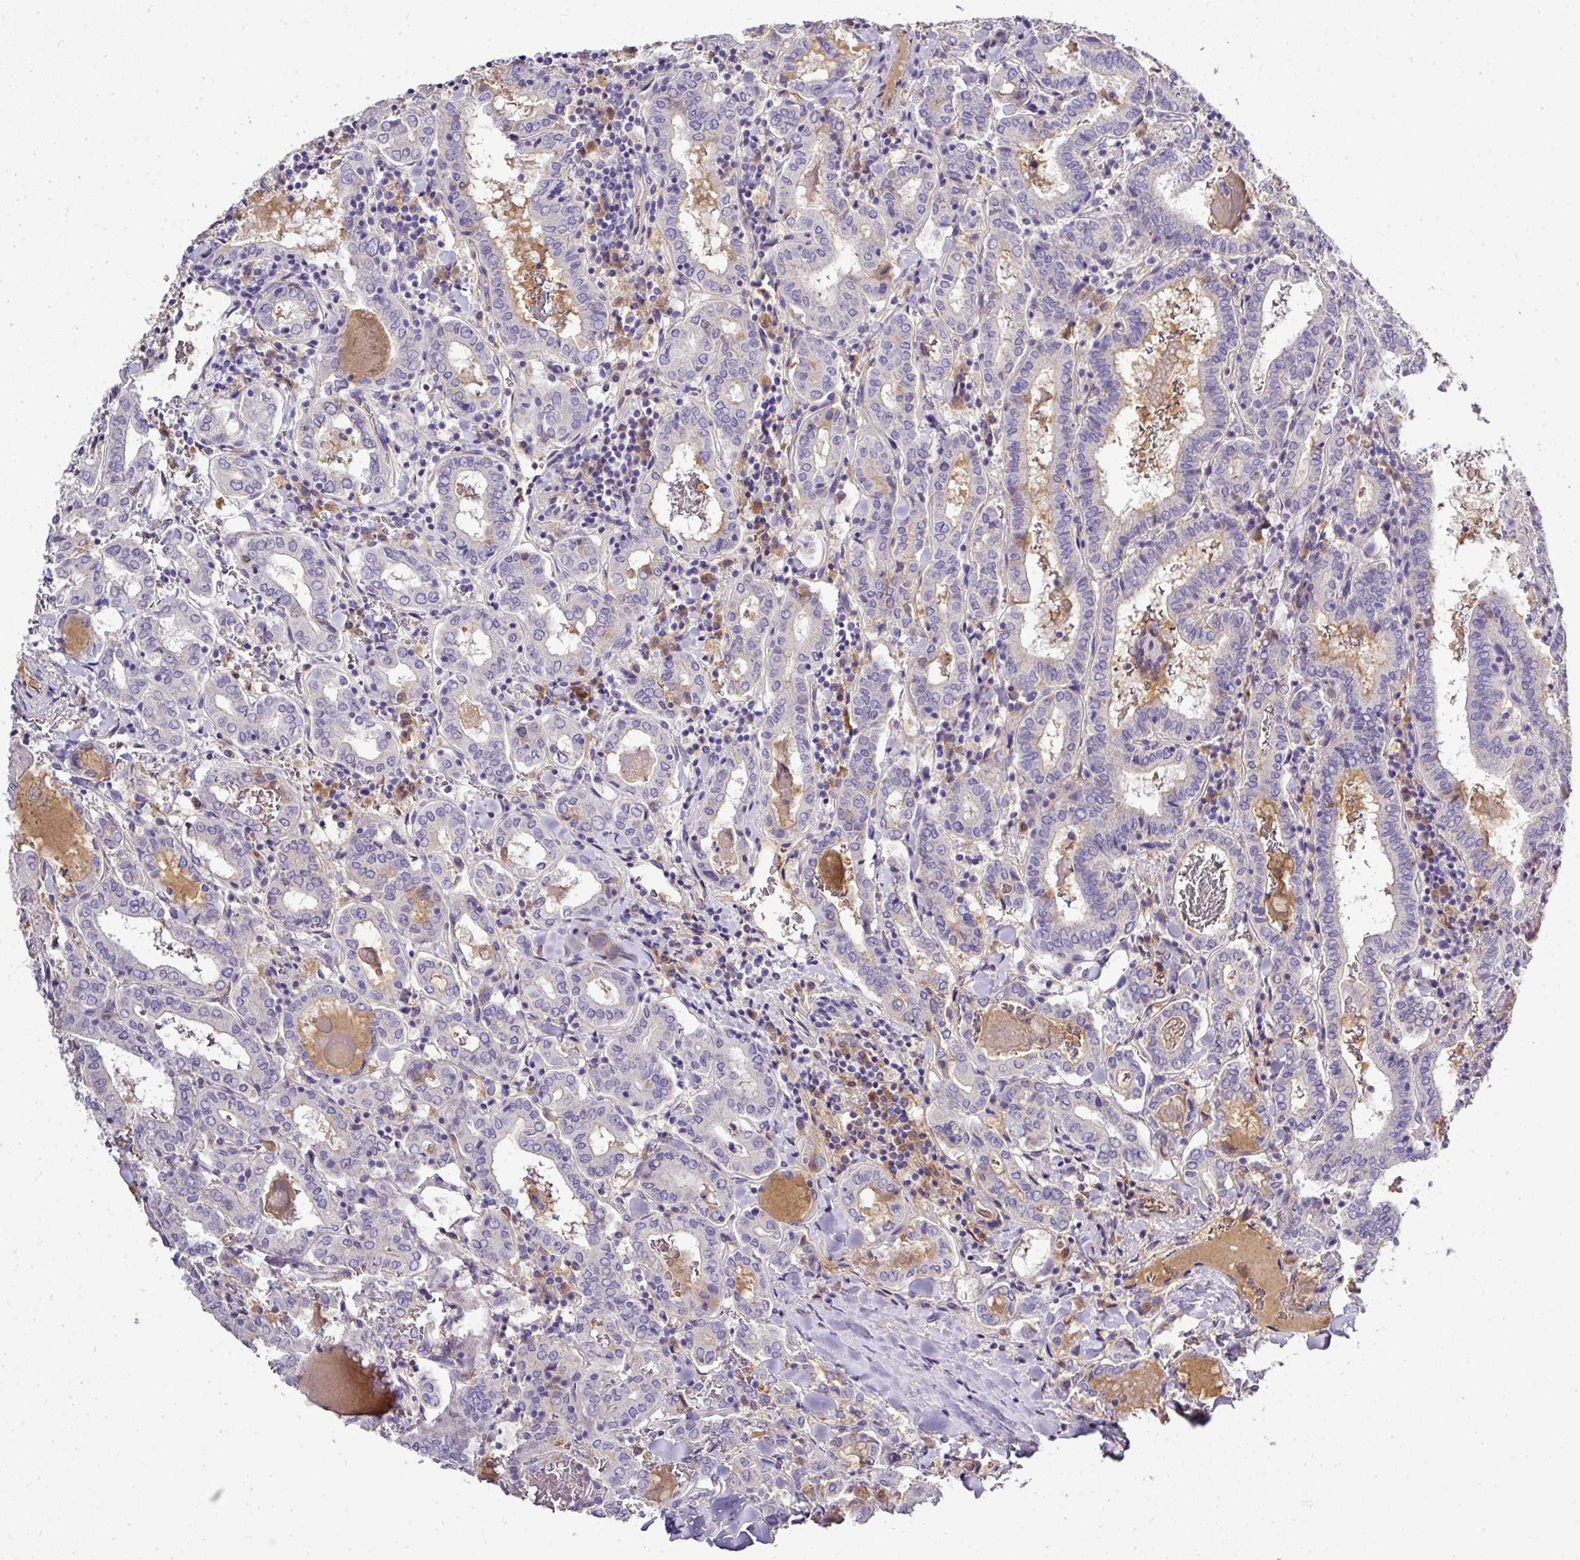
{"staining": {"intensity": "negative", "quantity": "none", "location": "none"}, "tissue": "thyroid cancer", "cell_type": "Tumor cells", "image_type": "cancer", "snomed": [{"axis": "morphology", "description": "Papillary adenocarcinoma, NOS"}, {"axis": "topography", "description": "Thyroid gland"}], "caption": "Thyroid papillary adenocarcinoma was stained to show a protein in brown. There is no significant expression in tumor cells.", "gene": "CAB39L", "patient": {"sex": "female", "age": 72}}